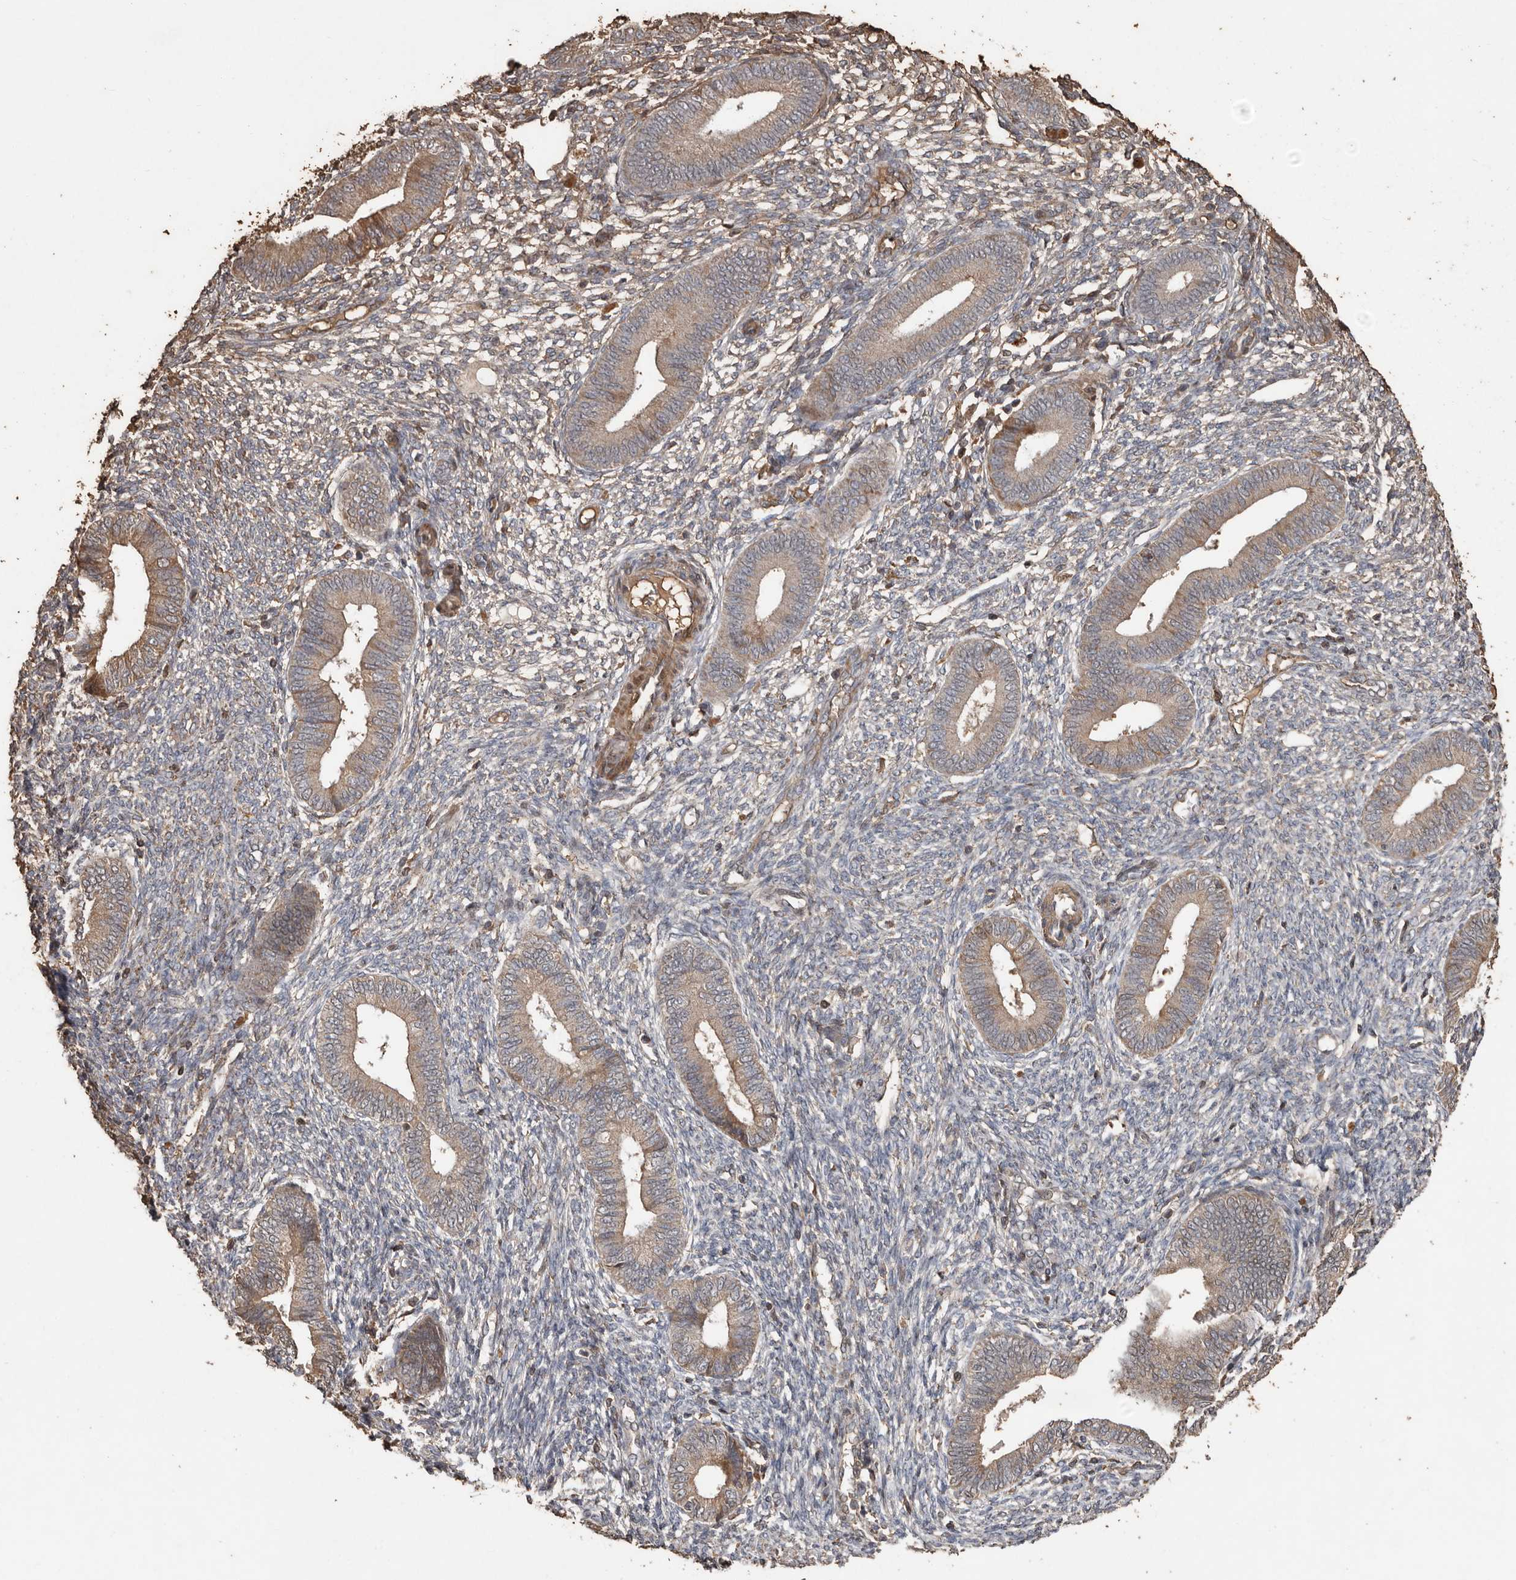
{"staining": {"intensity": "weak", "quantity": "25%-75%", "location": "cytoplasmic/membranous"}, "tissue": "endometrium", "cell_type": "Cells in endometrial stroma", "image_type": "normal", "snomed": [{"axis": "morphology", "description": "Normal tissue, NOS"}, {"axis": "topography", "description": "Endometrium"}], "caption": "Protein staining demonstrates weak cytoplasmic/membranous positivity in about 25%-75% of cells in endometrial stroma in normal endometrium.", "gene": "RANBP17", "patient": {"sex": "female", "age": 46}}